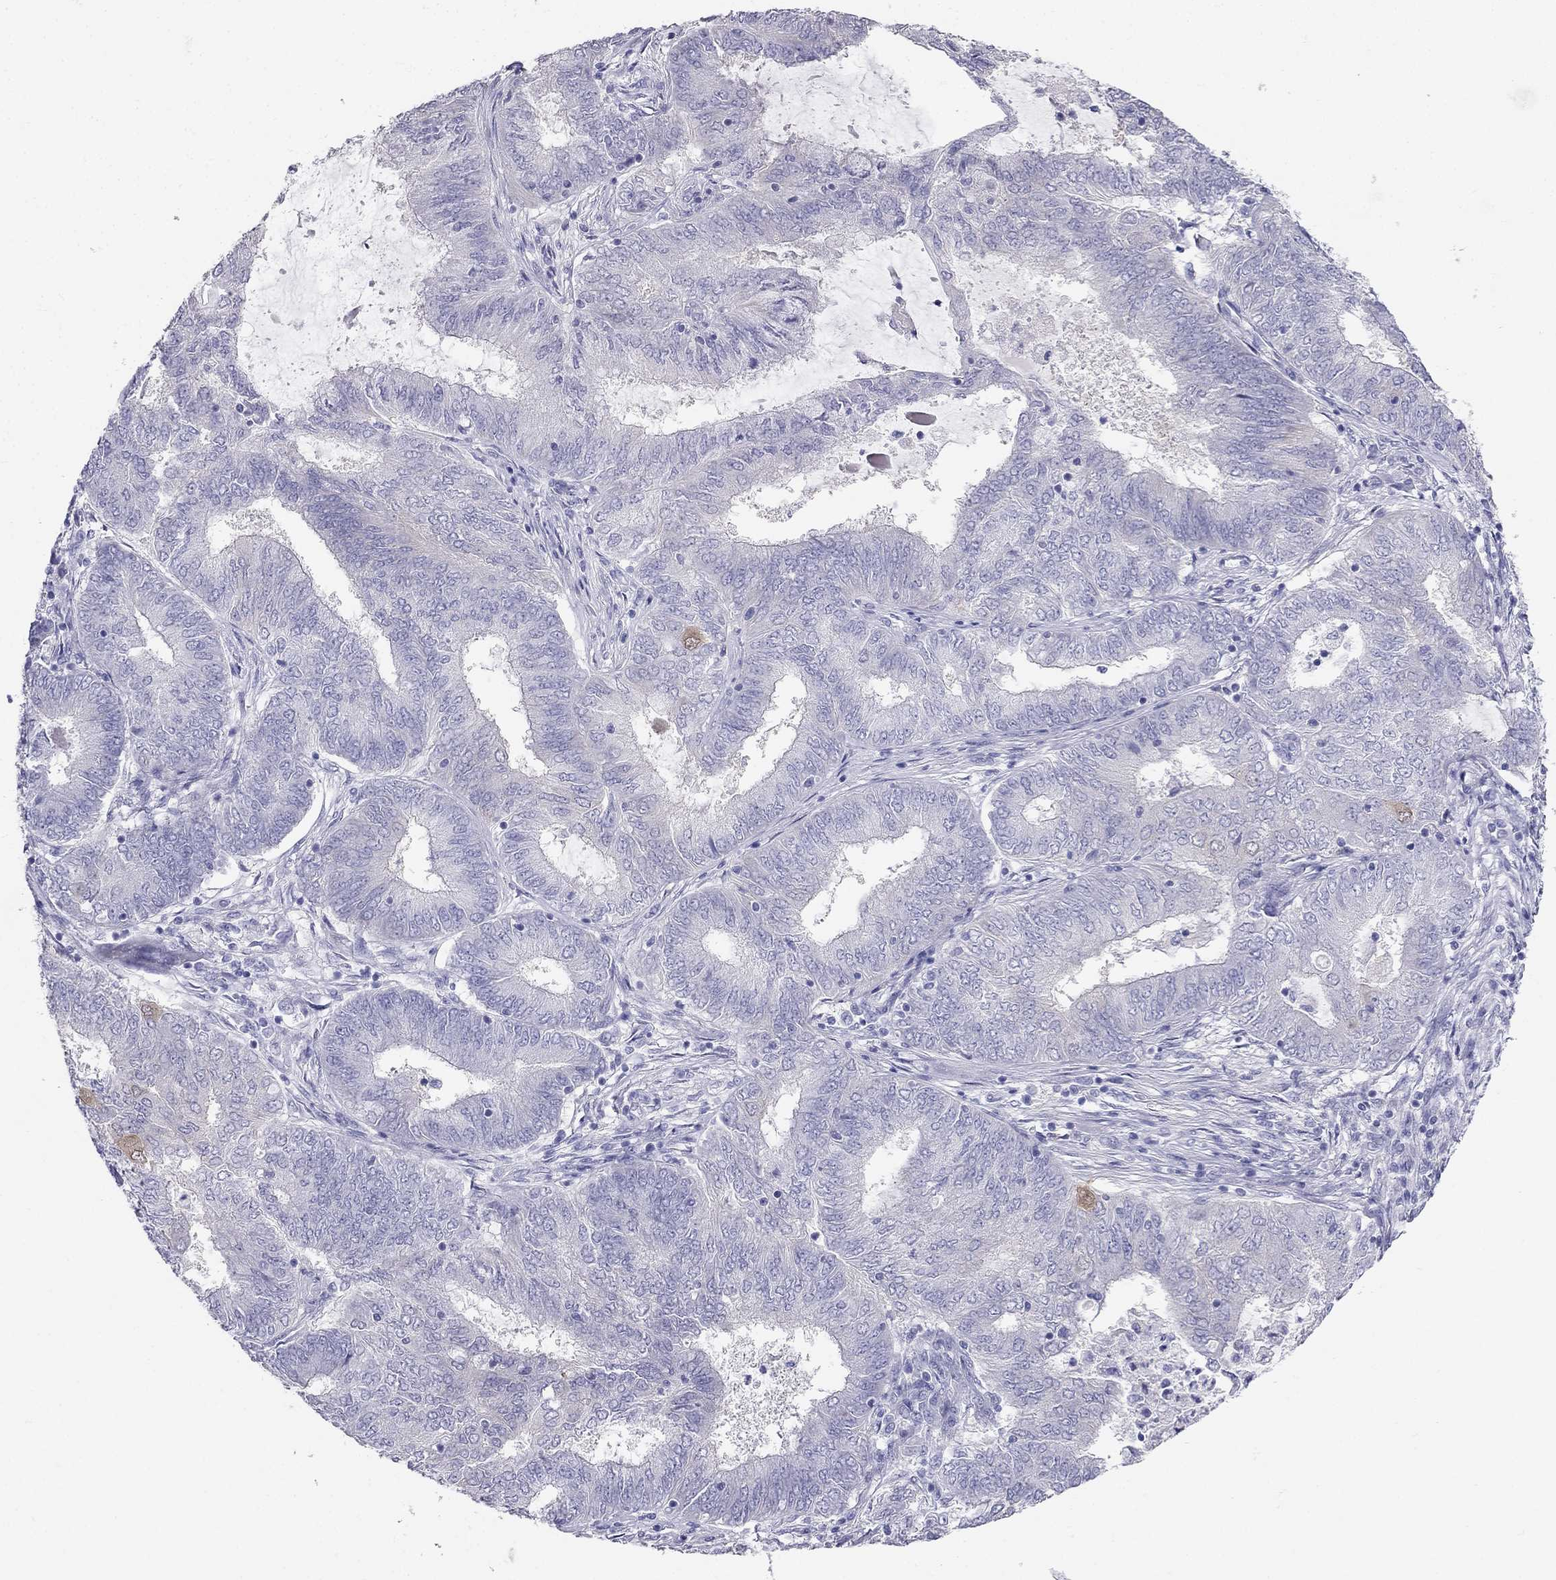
{"staining": {"intensity": "negative", "quantity": "none", "location": "none"}, "tissue": "endometrial cancer", "cell_type": "Tumor cells", "image_type": "cancer", "snomed": [{"axis": "morphology", "description": "Adenocarcinoma, NOS"}, {"axis": "topography", "description": "Endometrium"}], "caption": "IHC histopathology image of neoplastic tissue: human endometrial cancer stained with DAB (3,3'-diaminobenzidine) exhibits no significant protein positivity in tumor cells. (DAB immunohistochemistry with hematoxylin counter stain).", "gene": "RFLNA", "patient": {"sex": "female", "age": 62}}